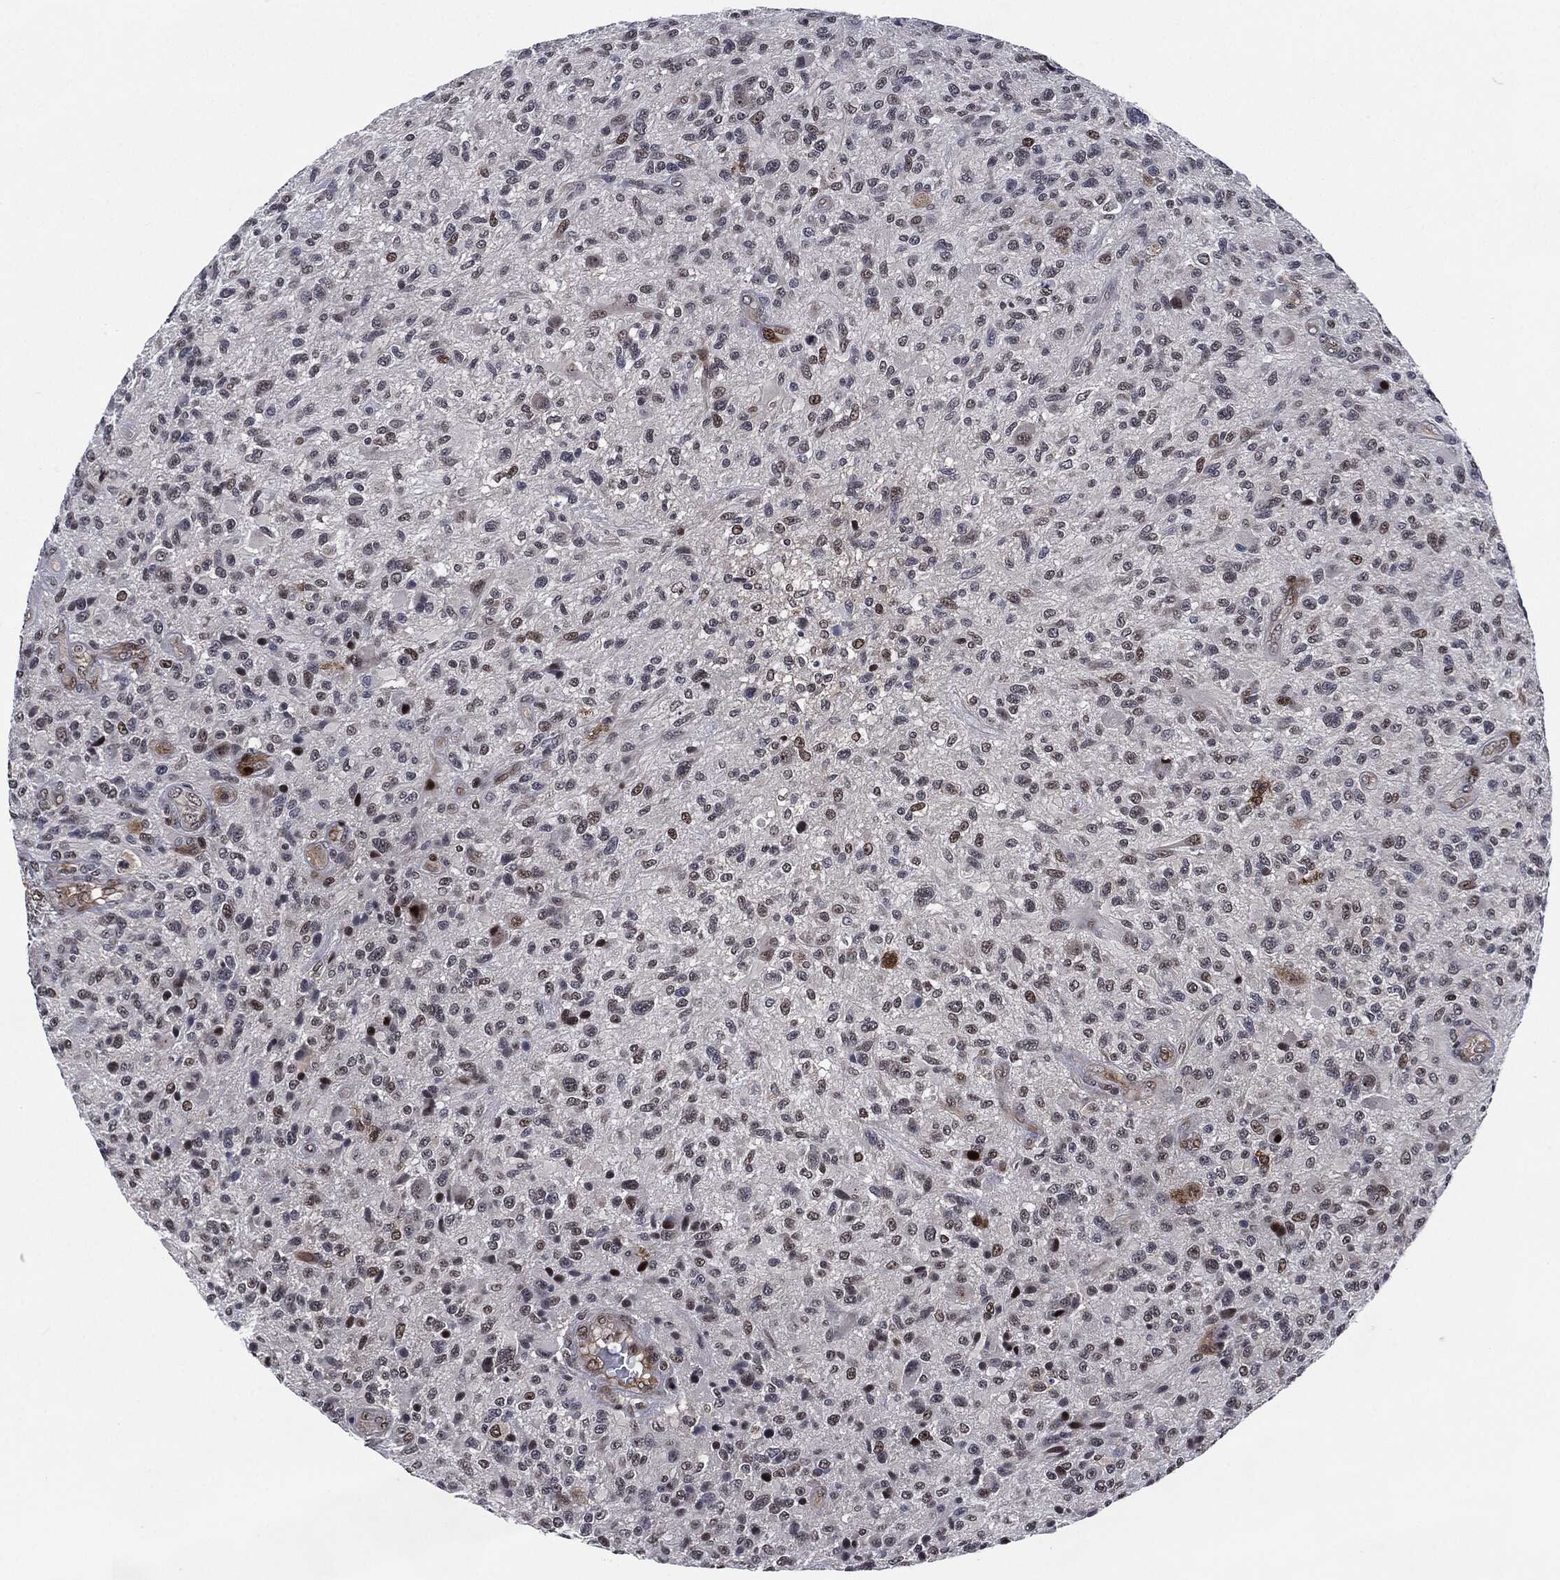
{"staining": {"intensity": "strong", "quantity": "<25%", "location": "nuclear"}, "tissue": "glioma", "cell_type": "Tumor cells", "image_type": "cancer", "snomed": [{"axis": "morphology", "description": "Glioma, malignant, High grade"}, {"axis": "topography", "description": "Brain"}], "caption": "IHC micrograph of neoplastic tissue: human glioma stained using immunohistochemistry (IHC) displays medium levels of strong protein expression localized specifically in the nuclear of tumor cells, appearing as a nuclear brown color.", "gene": "AKT2", "patient": {"sex": "male", "age": 47}}